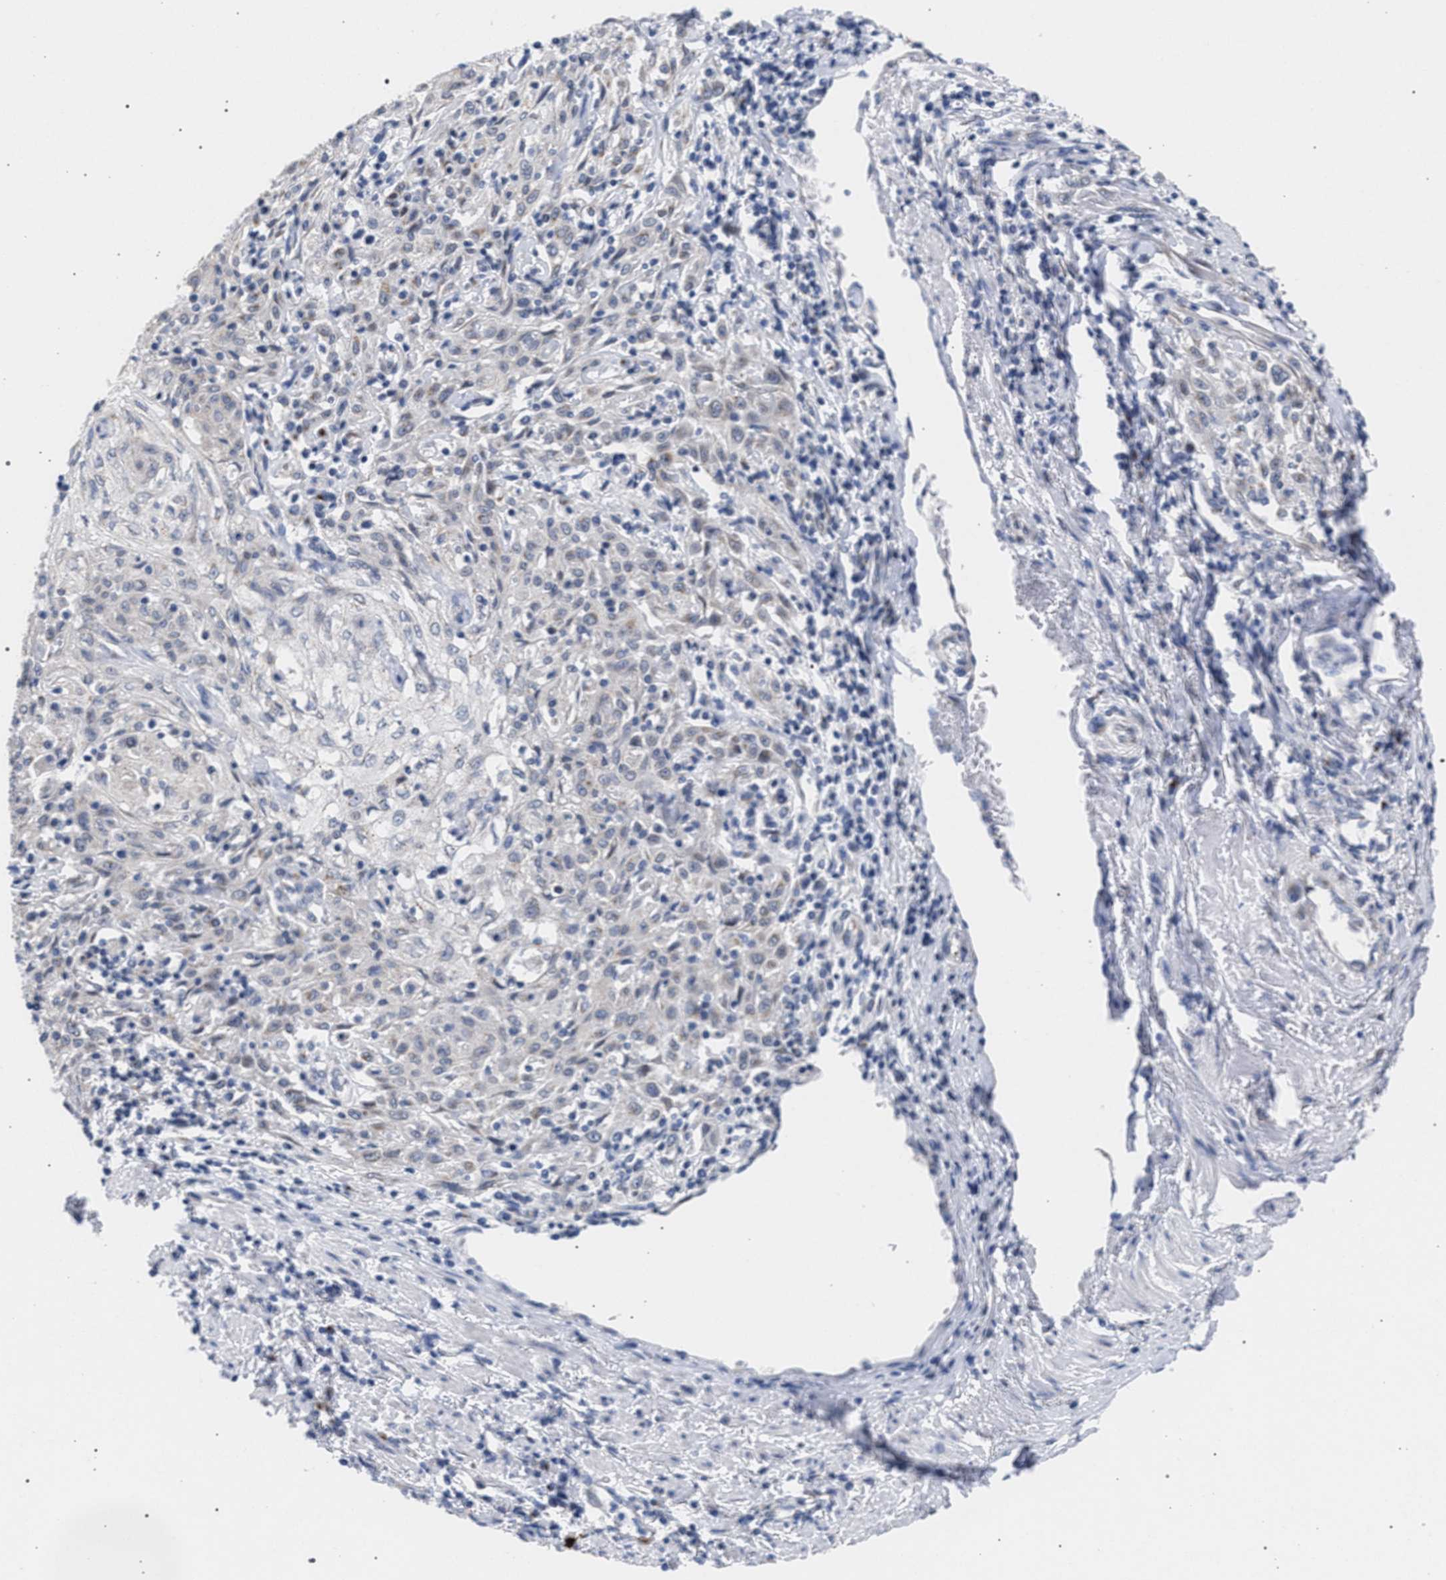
{"staining": {"intensity": "weak", "quantity": "<25%", "location": "cytoplasmic/membranous"}, "tissue": "skin cancer", "cell_type": "Tumor cells", "image_type": "cancer", "snomed": [{"axis": "morphology", "description": "Squamous cell carcinoma, NOS"}, {"axis": "morphology", "description": "Squamous cell carcinoma, metastatic, NOS"}, {"axis": "topography", "description": "Skin"}, {"axis": "topography", "description": "Lymph node"}], "caption": "An image of squamous cell carcinoma (skin) stained for a protein shows no brown staining in tumor cells. (DAB IHC, high magnification).", "gene": "GOLGA2", "patient": {"sex": "male", "age": 75}}